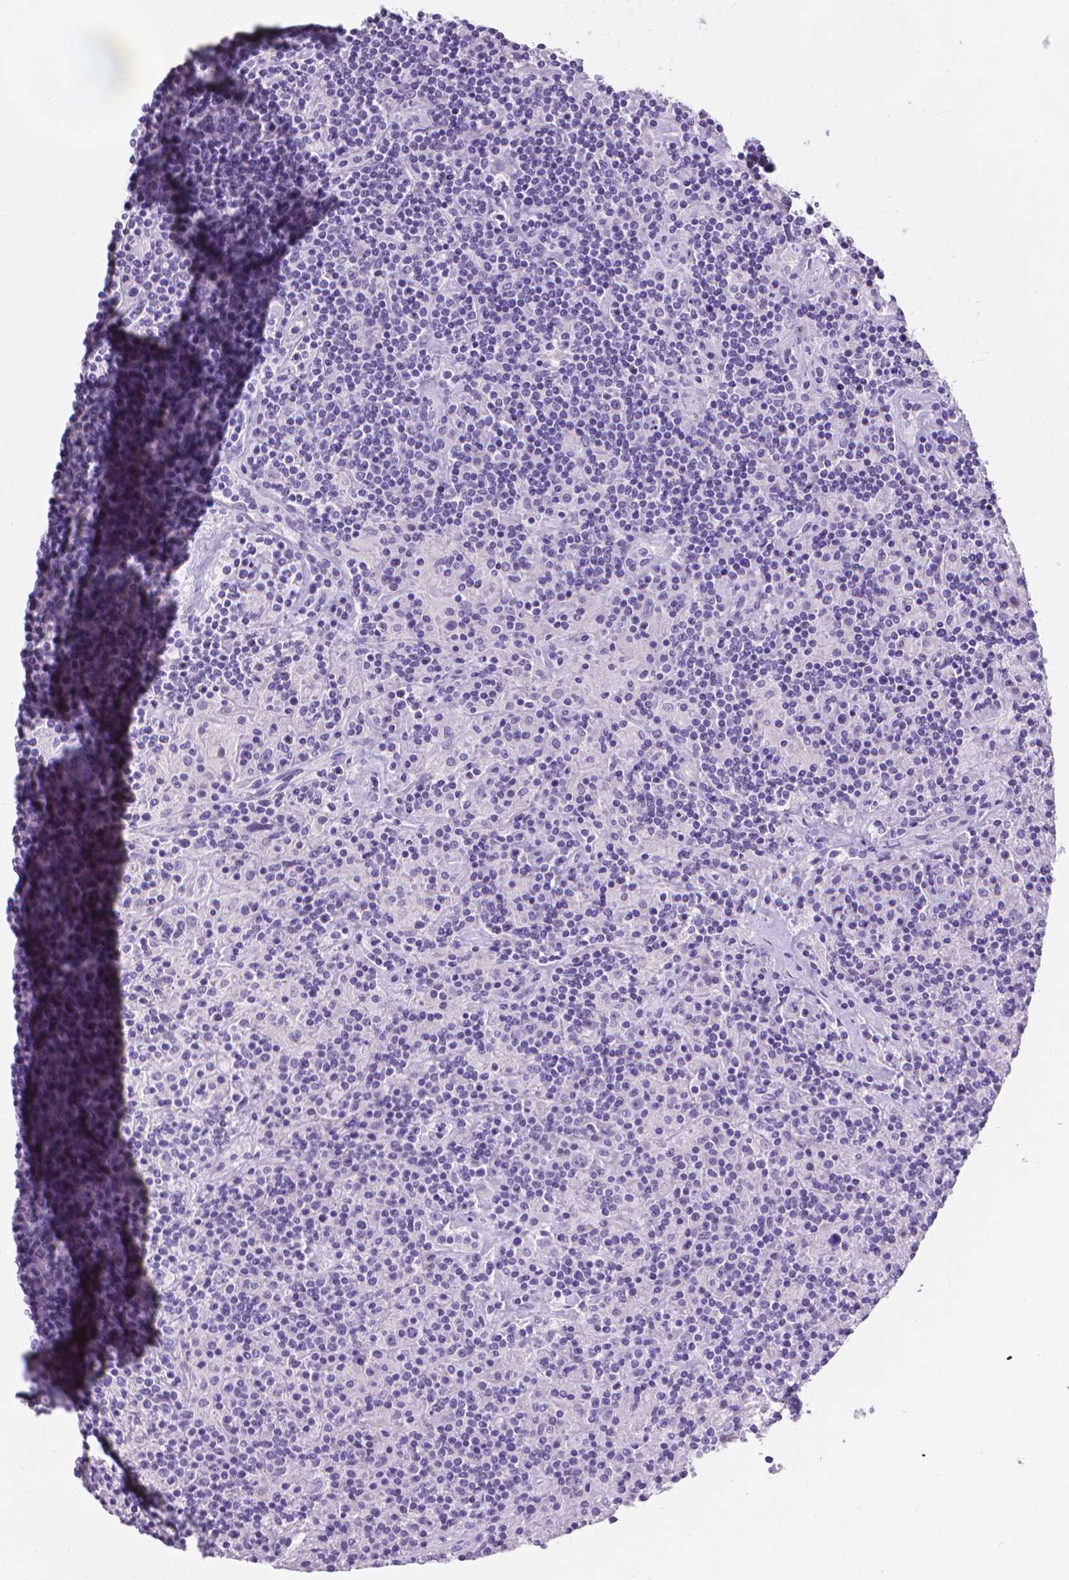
{"staining": {"intensity": "negative", "quantity": "none", "location": "none"}, "tissue": "lymphoma", "cell_type": "Tumor cells", "image_type": "cancer", "snomed": [{"axis": "morphology", "description": "Hodgkin's disease, NOS"}, {"axis": "topography", "description": "Lymph node"}], "caption": "There is no significant expression in tumor cells of lymphoma.", "gene": "XPNPEP2", "patient": {"sex": "male", "age": 70}}